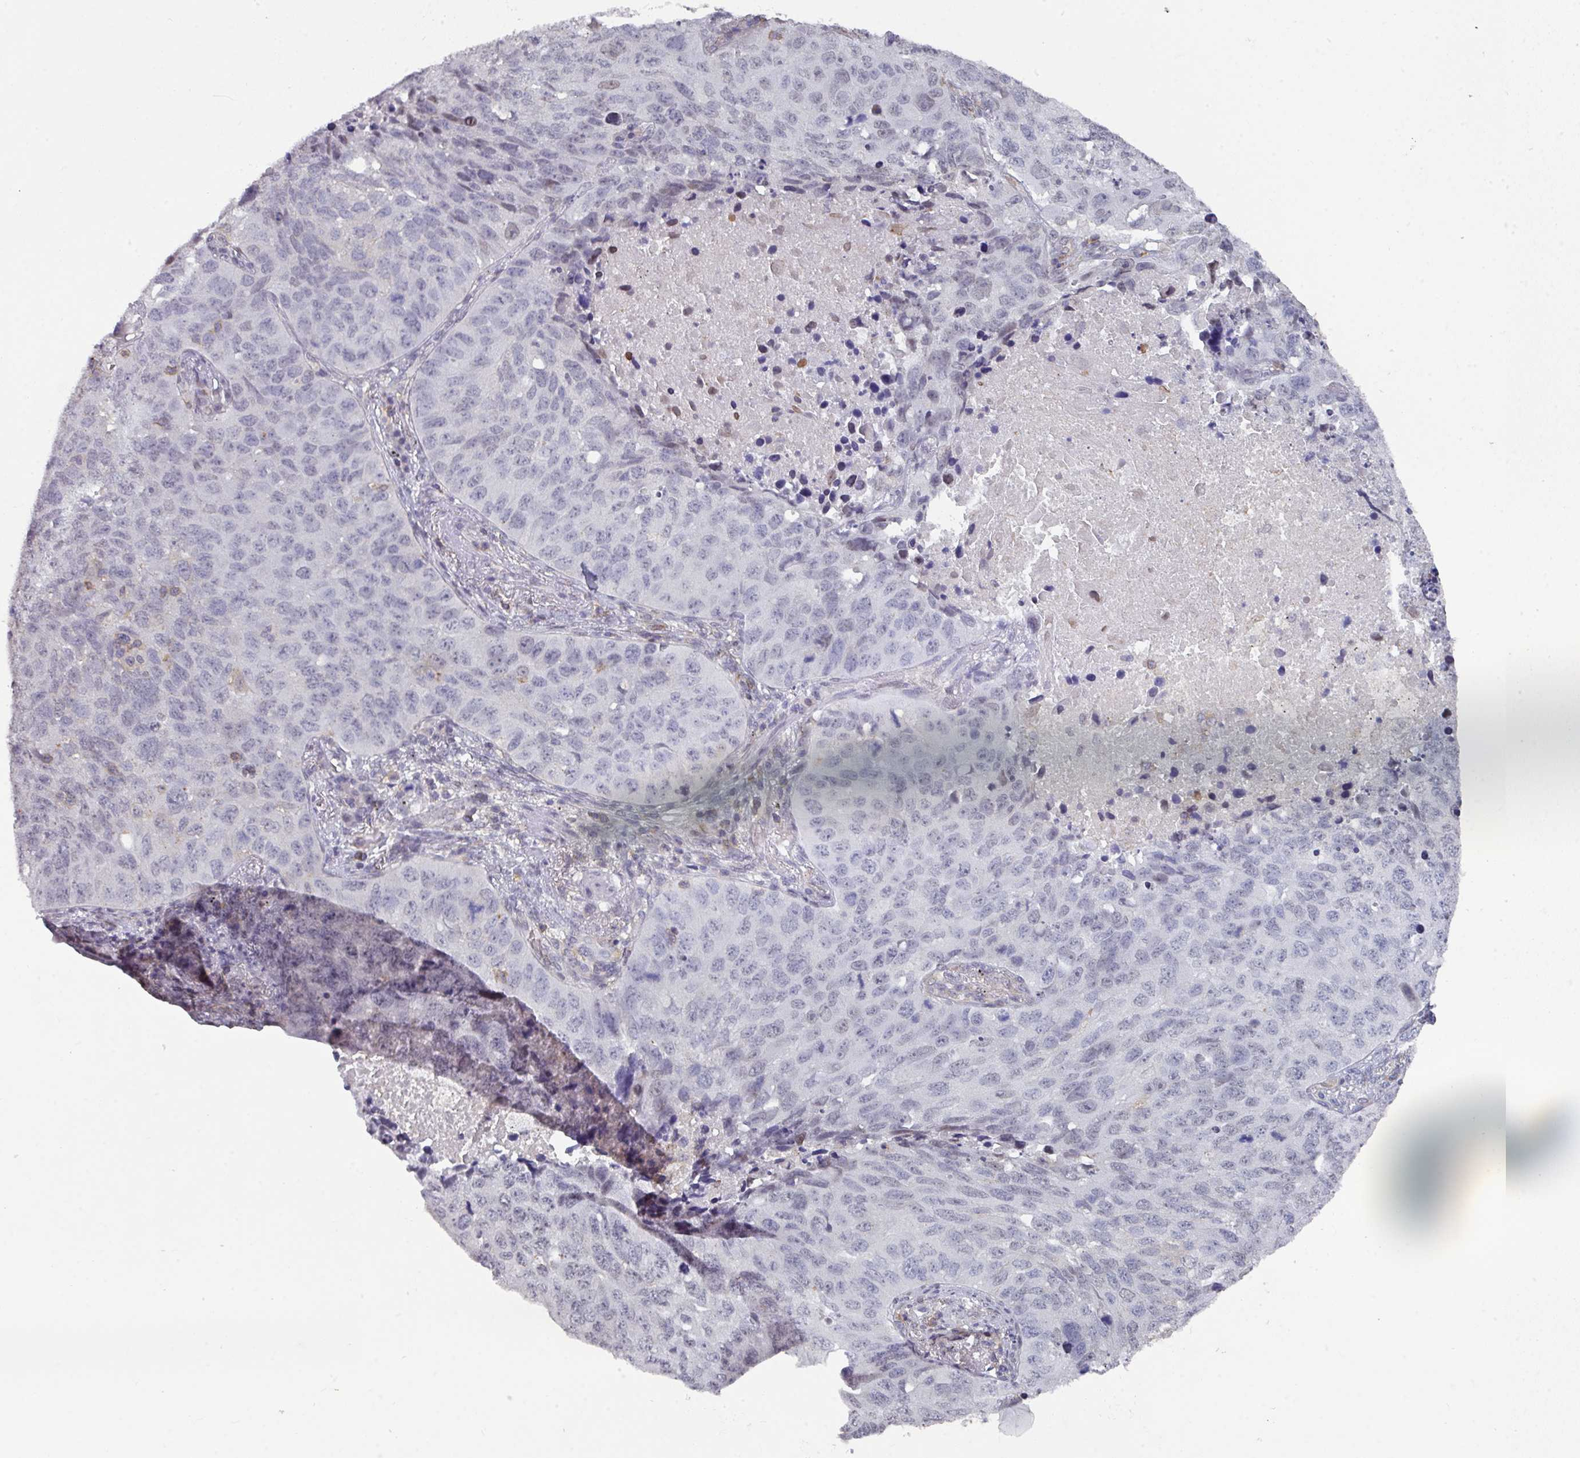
{"staining": {"intensity": "negative", "quantity": "none", "location": "none"}, "tissue": "lung cancer", "cell_type": "Tumor cells", "image_type": "cancer", "snomed": [{"axis": "morphology", "description": "Squamous cell carcinoma, NOS"}, {"axis": "topography", "description": "Lung"}], "caption": "Tumor cells show no significant protein positivity in lung cancer (squamous cell carcinoma). (DAB immunohistochemistry visualized using brightfield microscopy, high magnification).", "gene": "RASAL3", "patient": {"sex": "male", "age": 60}}